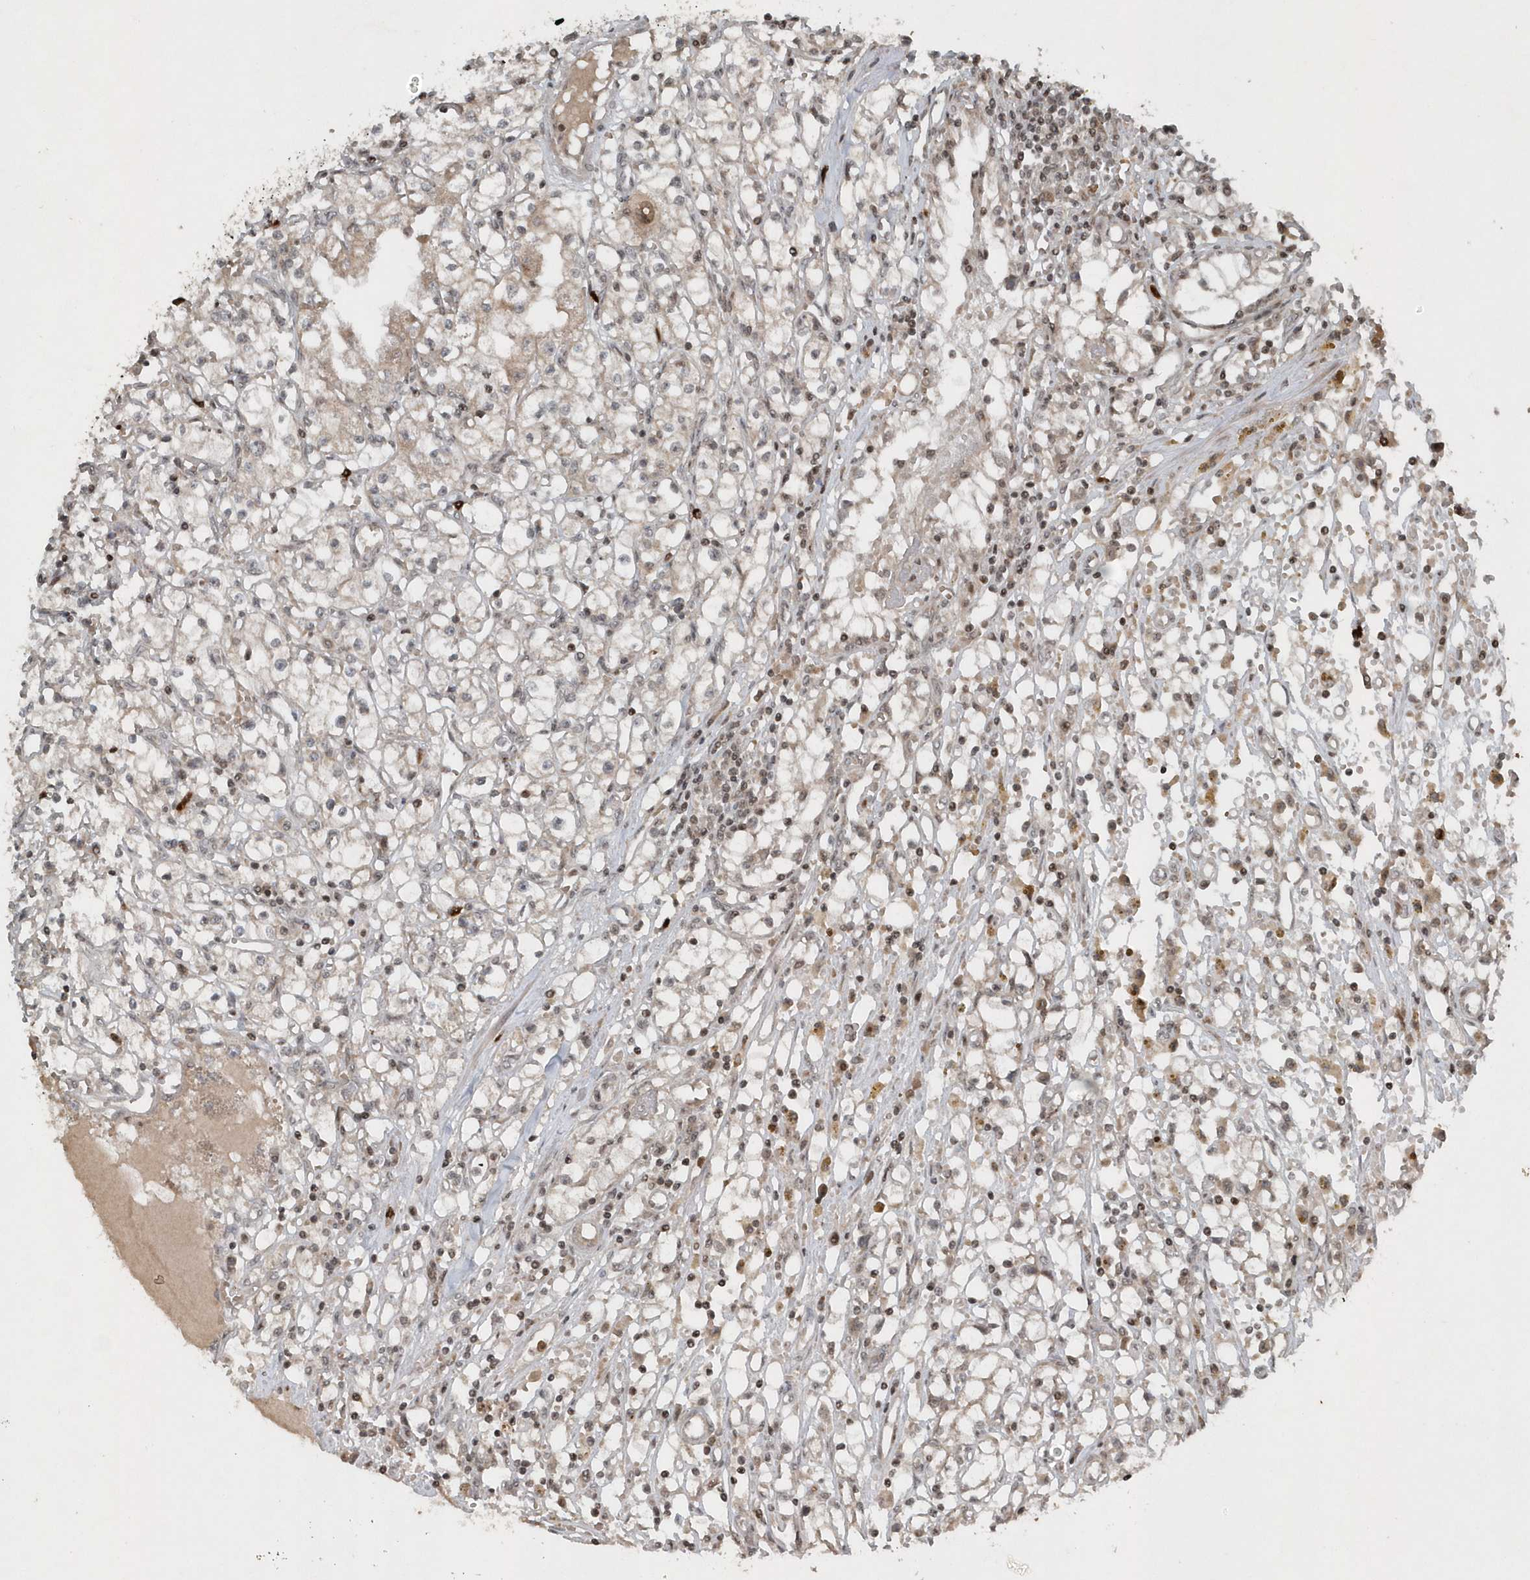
{"staining": {"intensity": "weak", "quantity": "25%-75%", "location": "cytoplasmic/membranous,nuclear"}, "tissue": "renal cancer", "cell_type": "Tumor cells", "image_type": "cancer", "snomed": [{"axis": "morphology", "description": "Adenocarcinoma, NOS"}, {"axis": "topography", "description": "Kidney"}], "caption": "High-magnification brightfield microscopy of renal cancer (adenocarcinoma) stained with DAB (brown) and counterstained with hematoxylin (blue). tumor cells exhibit weak cytoplasmic/membranous and nuclear staining is appreciated in about25%-75% of cells.", "gene": "EIF2B1", "patient": {"sex": "male", "age": 56}}